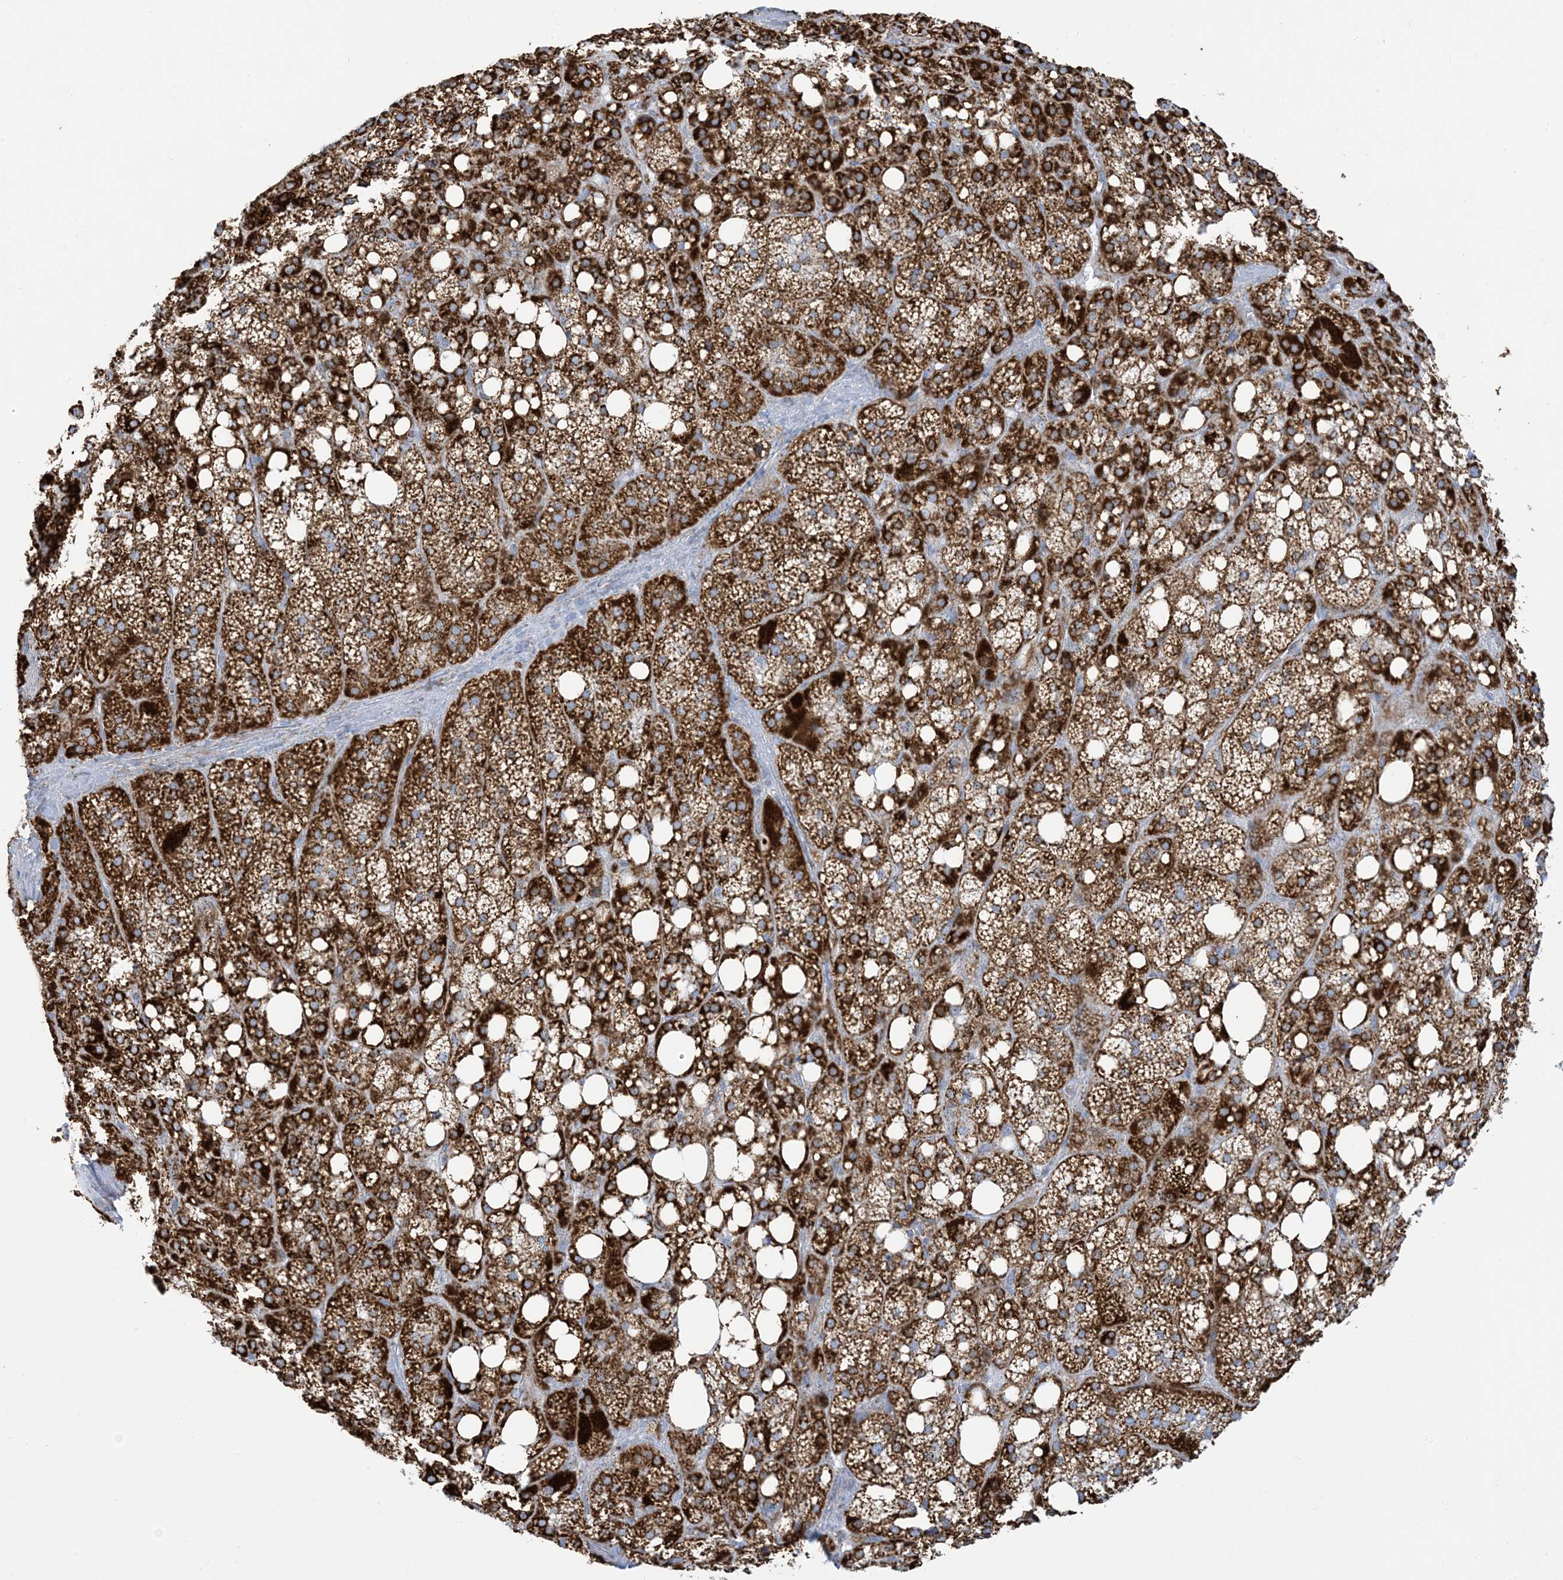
{"staining": {"intensity": "strong", "quantity": ">75%", "location": "cytoplasmic/membranous"}, "tissue": "adrenal gland", "cell_type": "Glandular cells", "image_type": "normal", "snomed": [{"axis": "morphology", "description": "Normal tissue, NOS"}, {"axis": "topography", "description": "Adrenal gland"}], "caption": "Unremarkable adrenal gland was stained to show a protein in brown. There is high levels of strong cytoplasmic/membranous positivity in approximately >75% of glandular cells. (IHC, brightfield microscopy, high magnification).", "gene": "SAMM50", "patient": {"sex": "female", "age": 59}}